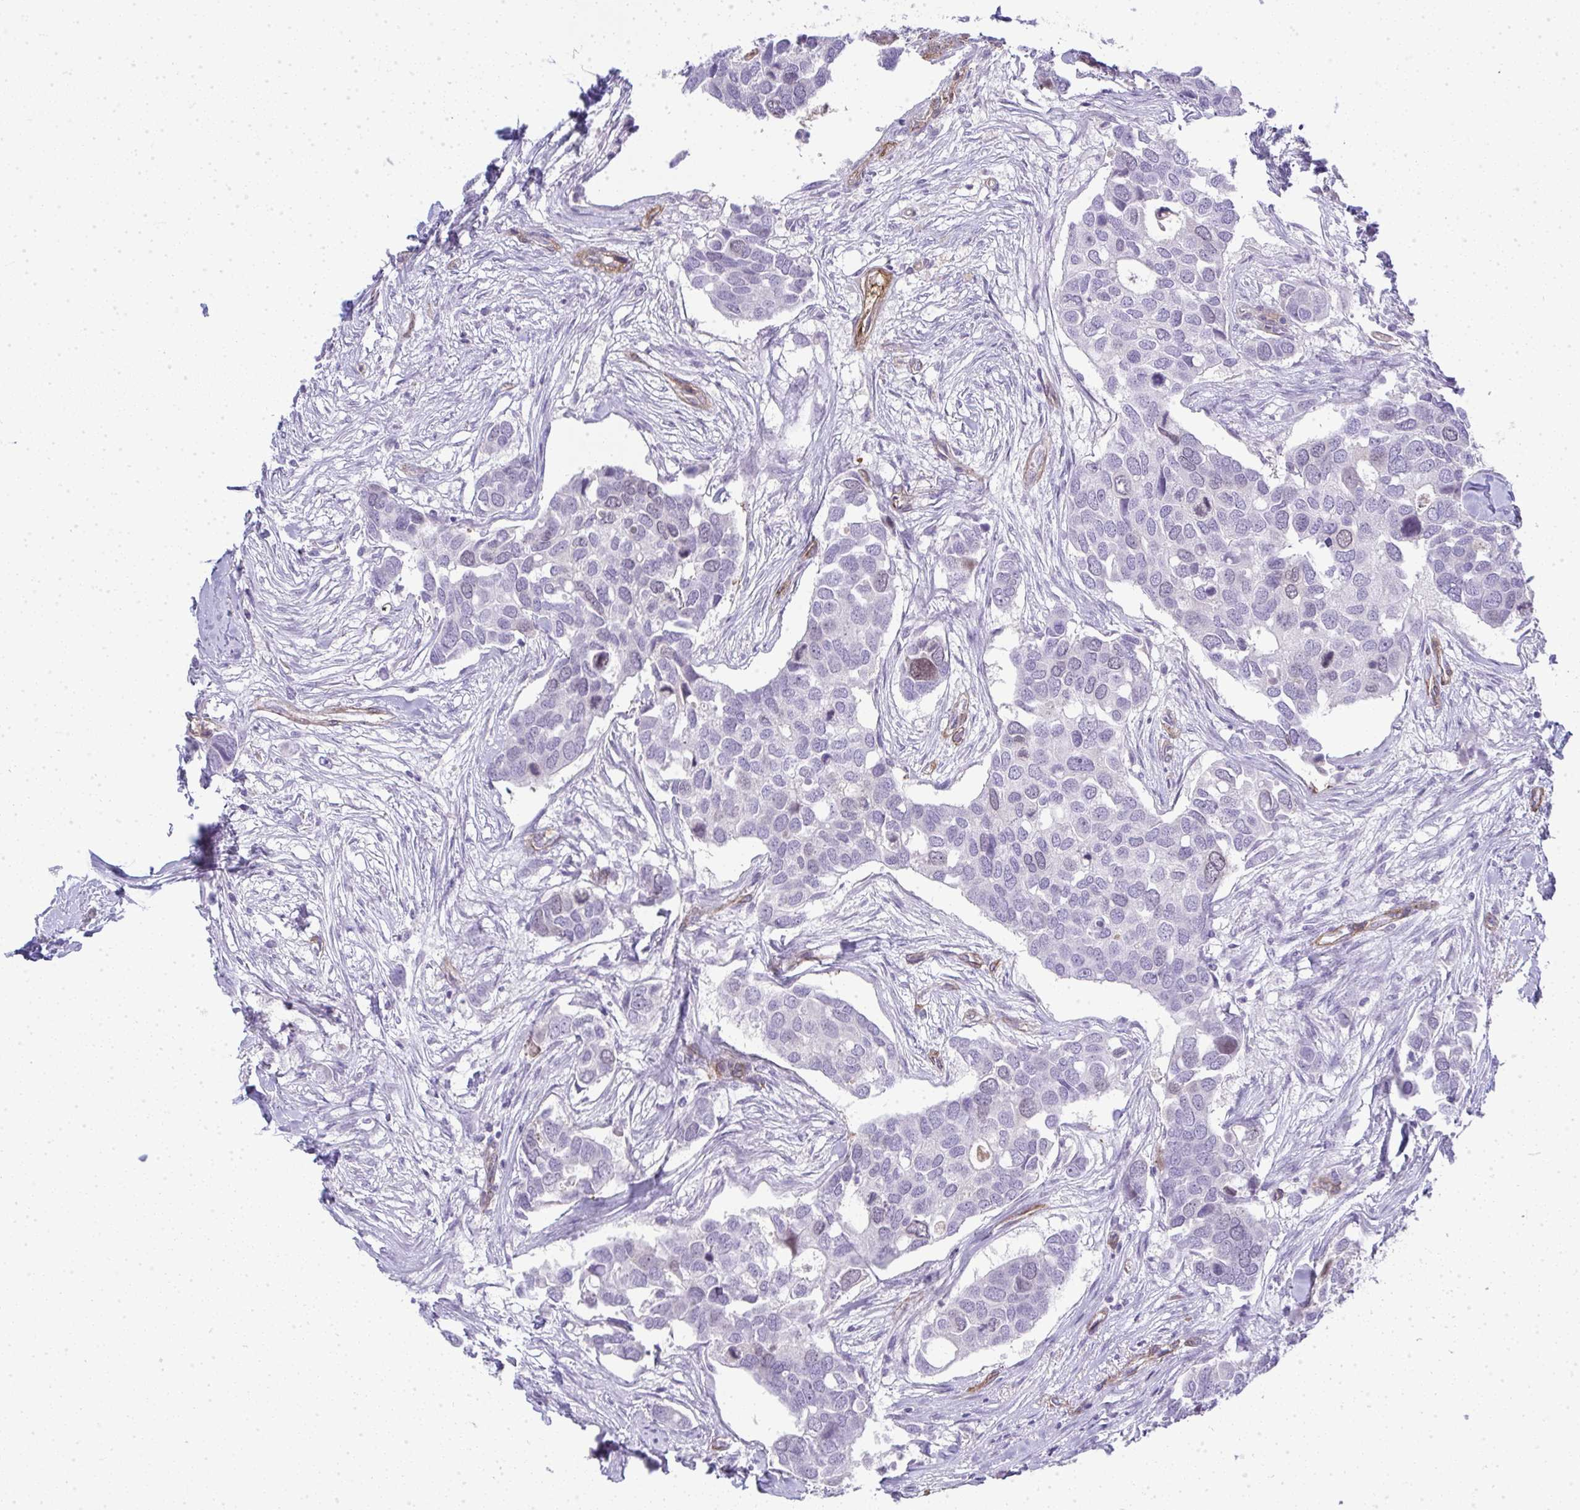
{"staining": {"intensity": "negative", "quantity": "none", "location": "none"}, "tissue": "breast cancer", "cell_type": "Tumor cells", "image_type": "cancer", "snomed": [{"axis": "morphology", "description": "Duct carcinoma"}, {"axis": "topography", "description": "Breast"}], "caption": "Tumor cells show no significant expression in breast invasive ductal carcinoma.", "gene": "UBE2S", "patient": {"sex": "female", "age": 83}}